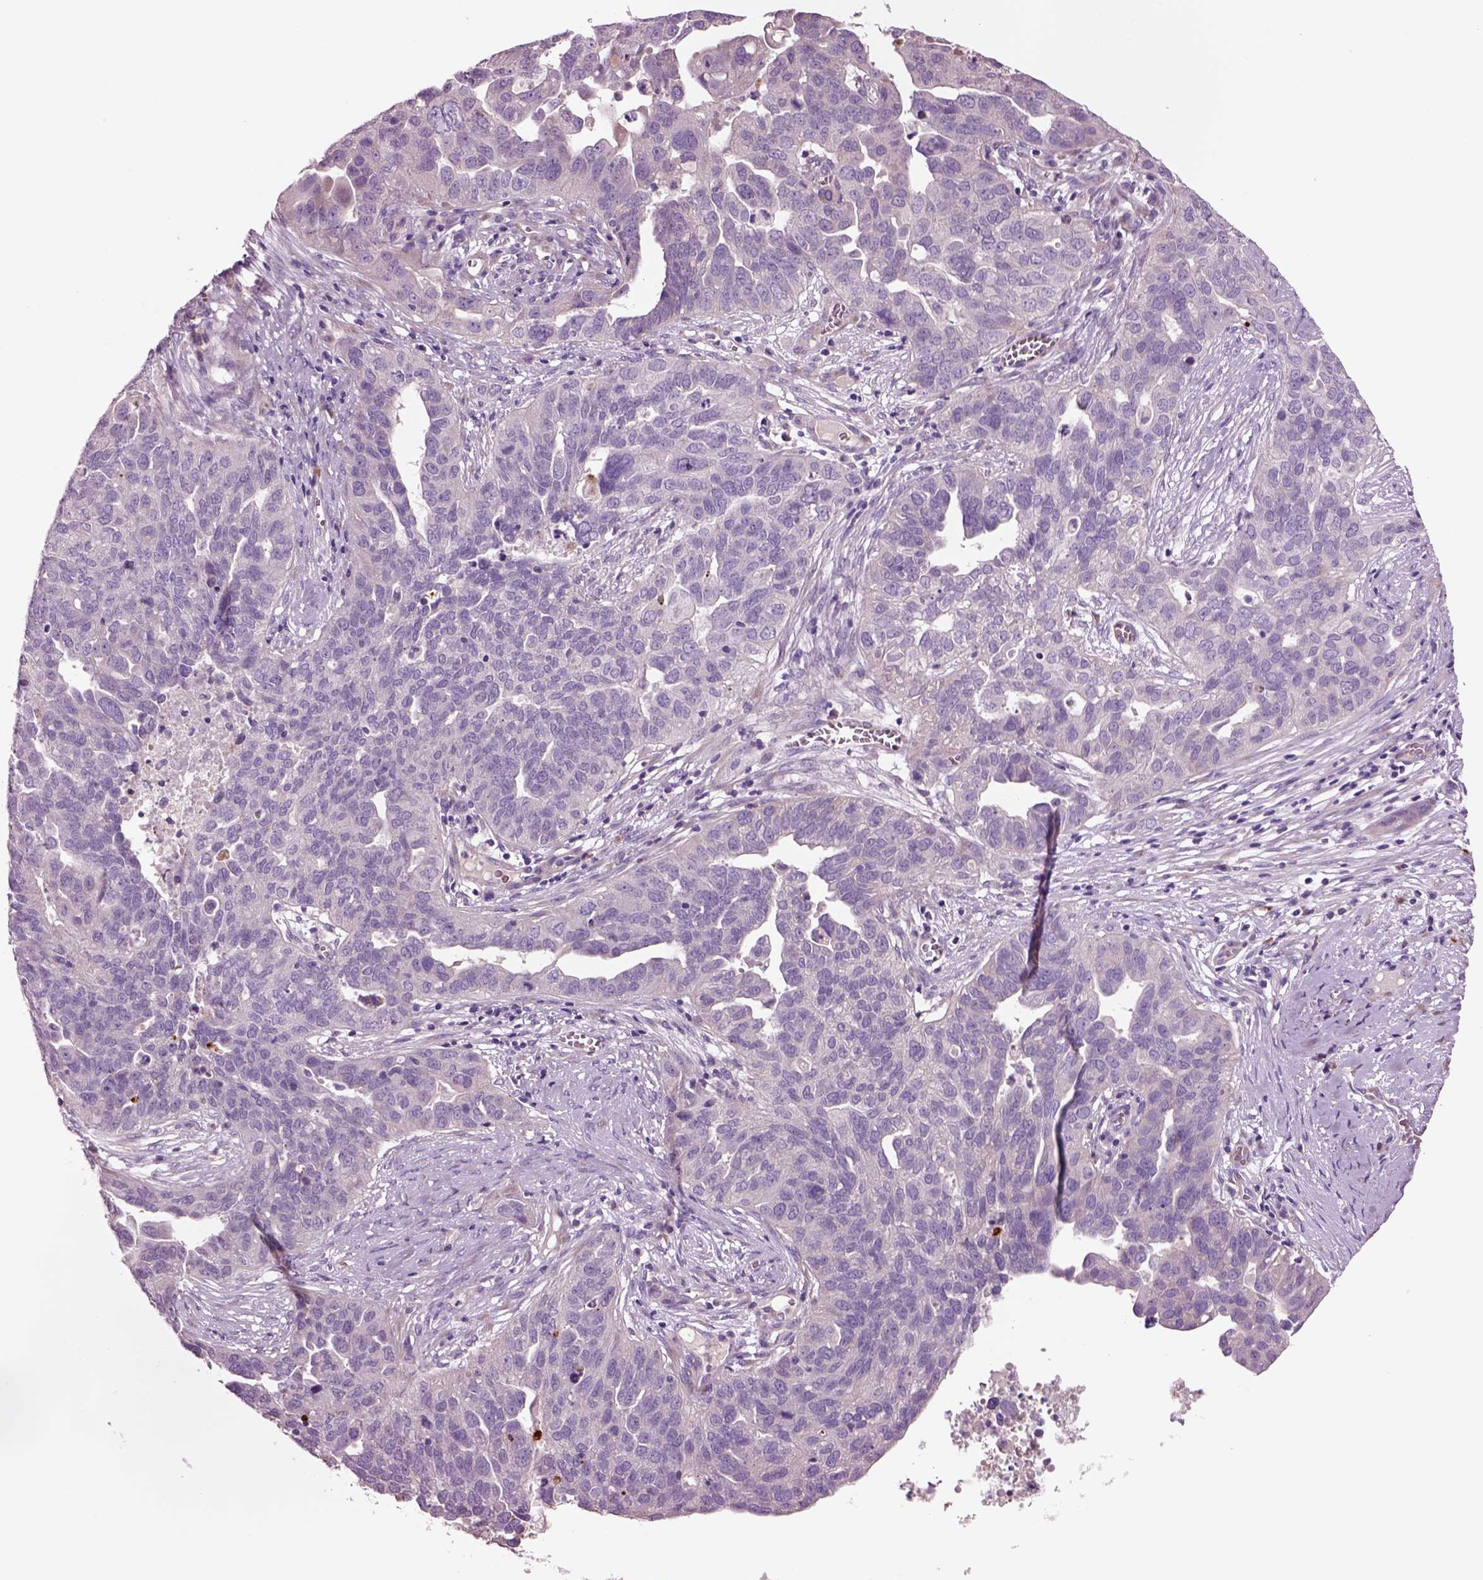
{"staining": {"intensity": "negative", "quantity": "none", "location": "none"}, "tissue": "ovarian cancer", "cell_type": "Tumor cells", "image_type": "cancer", "snomed": [{"axis": "morphology", "description": "Carcinoma, endometroid"}, {"axis": "topography", "description": "Soft tissue"}, {"axis": "topography", "description": "Ovary"}], "caption": "A histopathology image of human ovarian cancer (endometroid carcinoma) is negative for staining in tumor cells.", "gene": "PLPP7", "patient": {"sex": "female", "age": 52}}